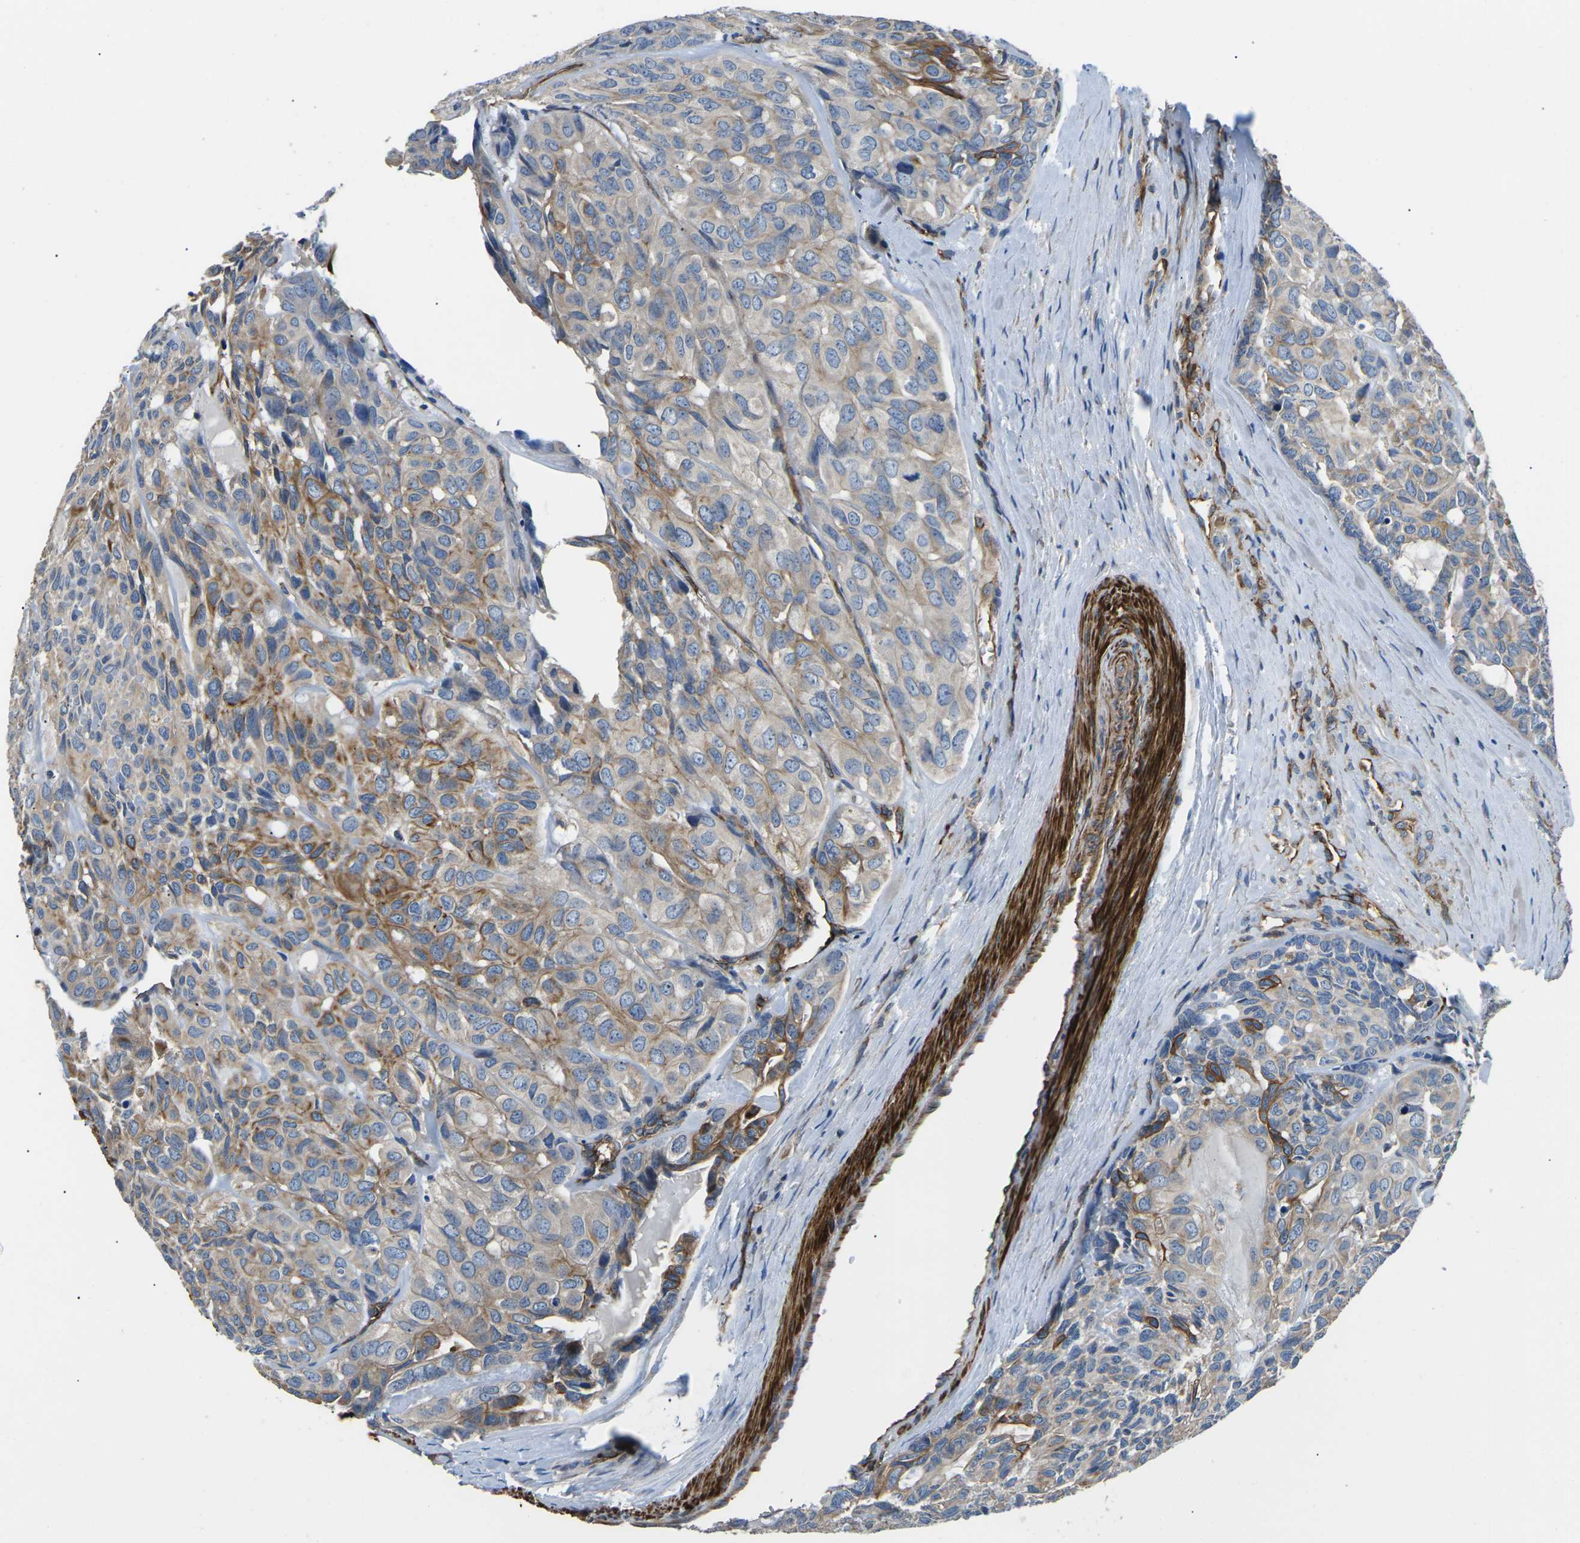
{"staining": {"intensity": "weak", "quantity": ">75%", "location": "cytoplasmic/membranous"}, "tissue": "head and neck cancer", "cell_type": "Tumor cells", "image_type": "cancer", "snomed": [{"axis": "morphology", "description": "Adenocarcinoma, NOS"}, {"axis": "topography", "description": "Salivary gland, NOS"}, {"axis": "topography", "description": "Head-Neck"}], "caption": "Tumor cells demonstrate low levels of weak cytoplasmic/membranous staining in about >75% of cells in adenocarcinoma (head and neck).", "gene": "KCNJ15", "patient": {"sex": "female", "age": 76}}